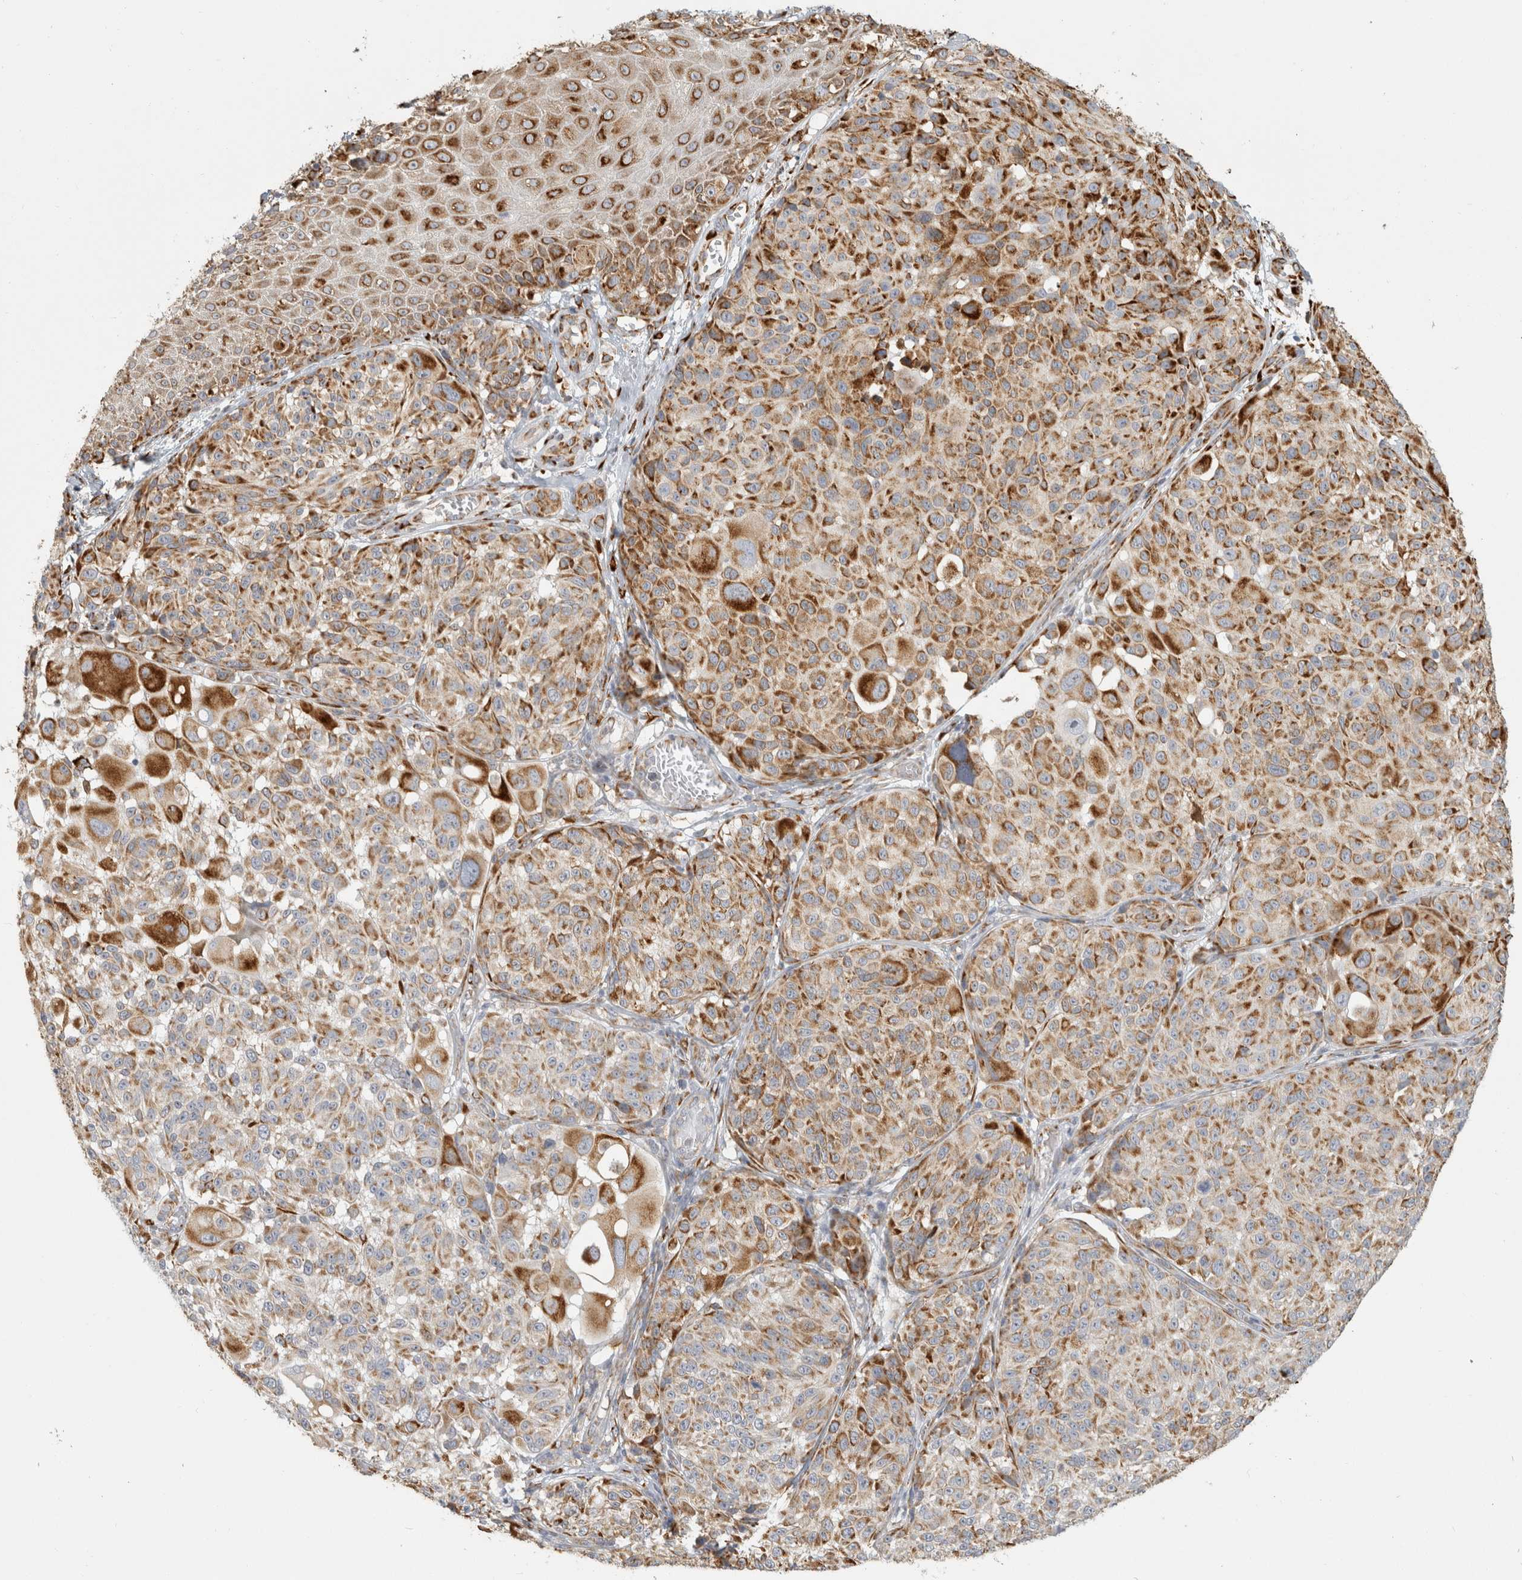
{"staining": {"intensity": "strong", "quantity": ">75%", "location": "cytoplasmic/membranous"}, "tissue": "melanoma", "cell_type": "Tumor cells", "image_type": "cancer", "snomed": [{"axis": "morphology", "description": "Malignant melanoma, NOS"}, {"axis": "topography", "description": "Skin"}], "caption": "There is high levels of strong cytoplasmic/membranous expression in tumor cells of melanoma, as demonstrated by immunohistochemical staining (brown color).", "gene": "OSTN", "patient": {"sex": "male", "age": 83}}